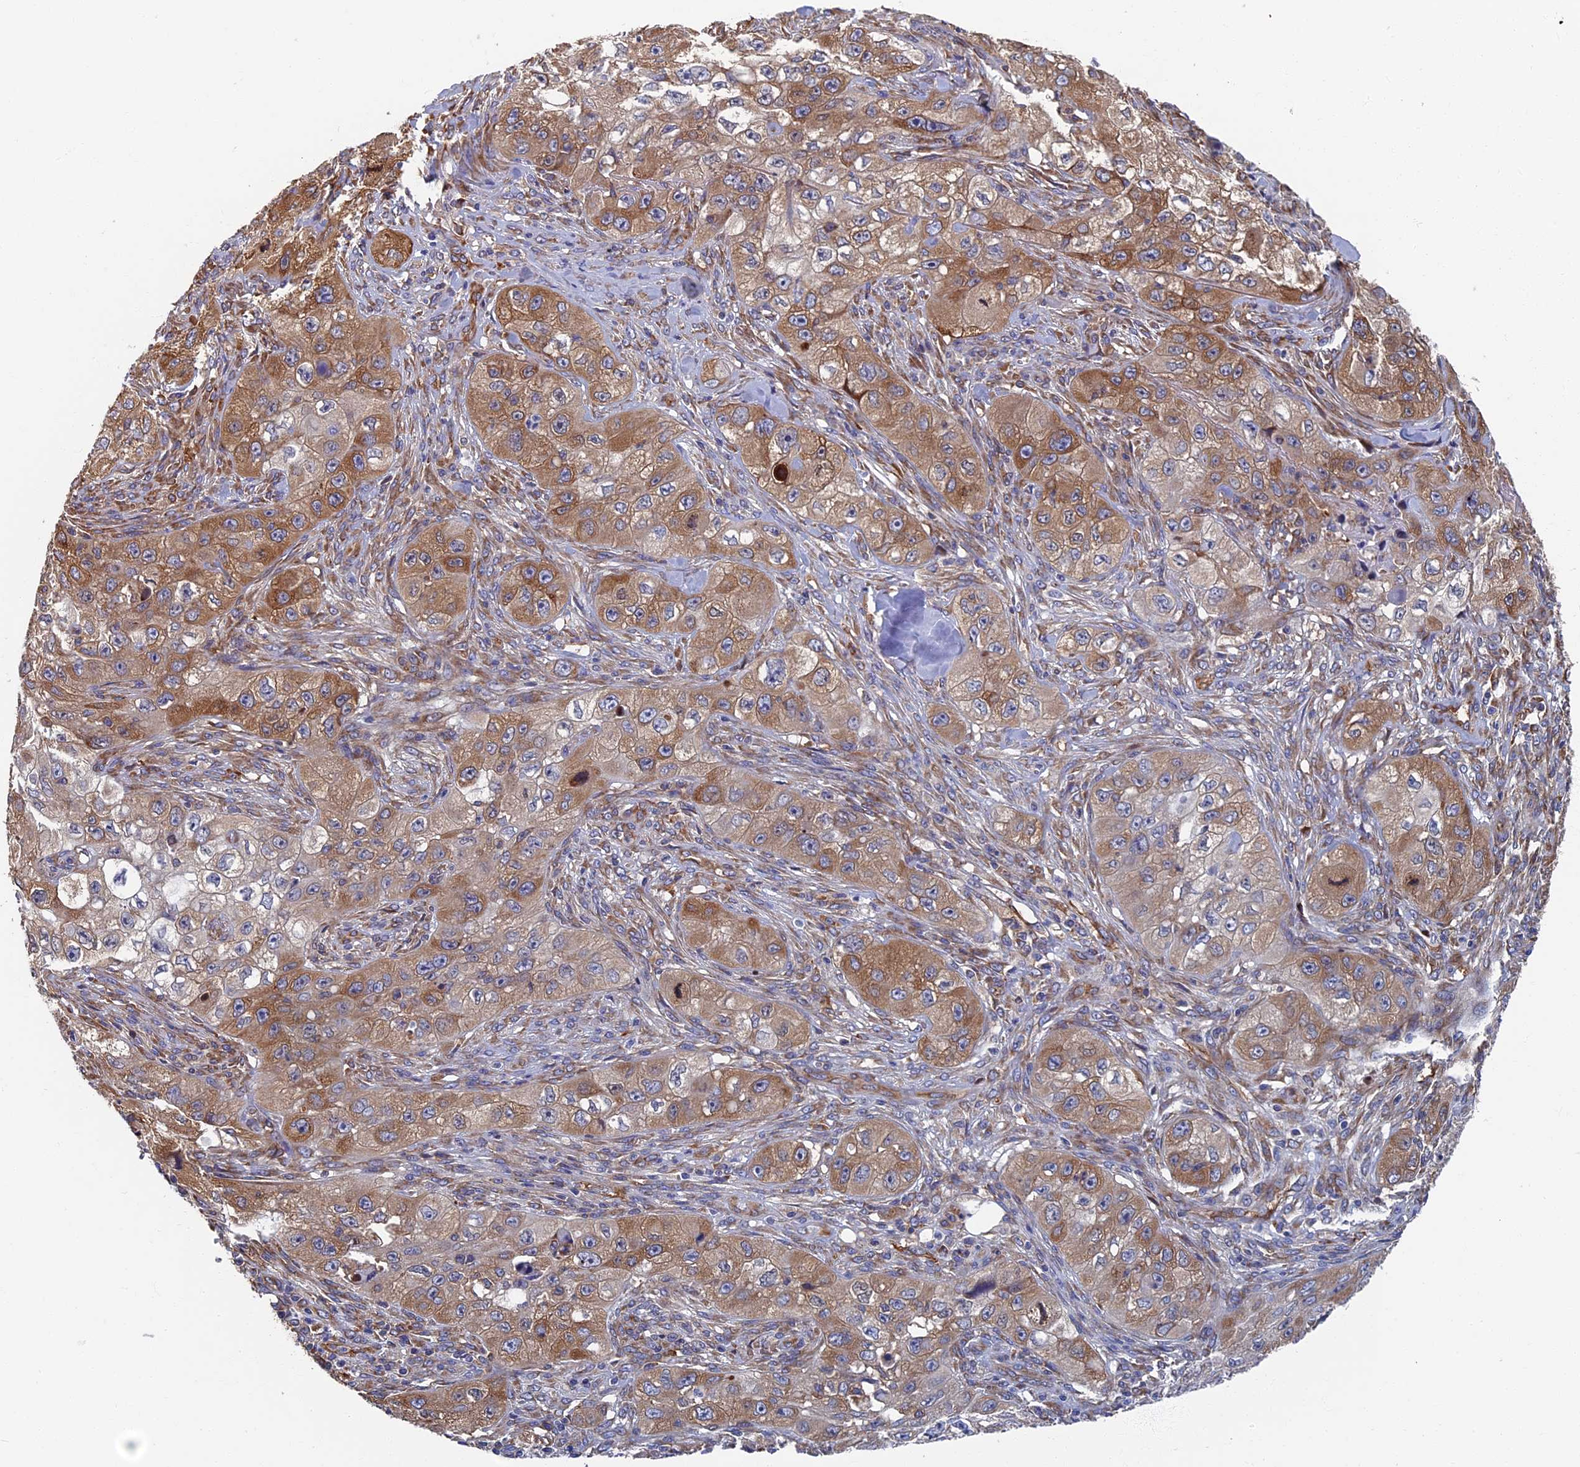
{"staining": {"intensity": "moderate", "quantity": ">75%", "location": "cytoplasmic/membranous"}, "tissue": "skin cancer", "cell_type": "Tumor cells", "image_type": "cancer", "snomed": [{"axis": "morphology", "description": "Squamous cell carcinoma, NOS"}, {"axis": "topography", "description": "Skin"}, {"axis": "topography", "description": "Subcutis"}], "caption": "Brown immunohistochemical staining in skin cancer demonstrates moderate cytoplasmic/membranous positivity in about >75% of tumor cells. Nuclei are stained in blue.", "gene": "YBX1", "patient": {"sex": "male", "age": 73}}